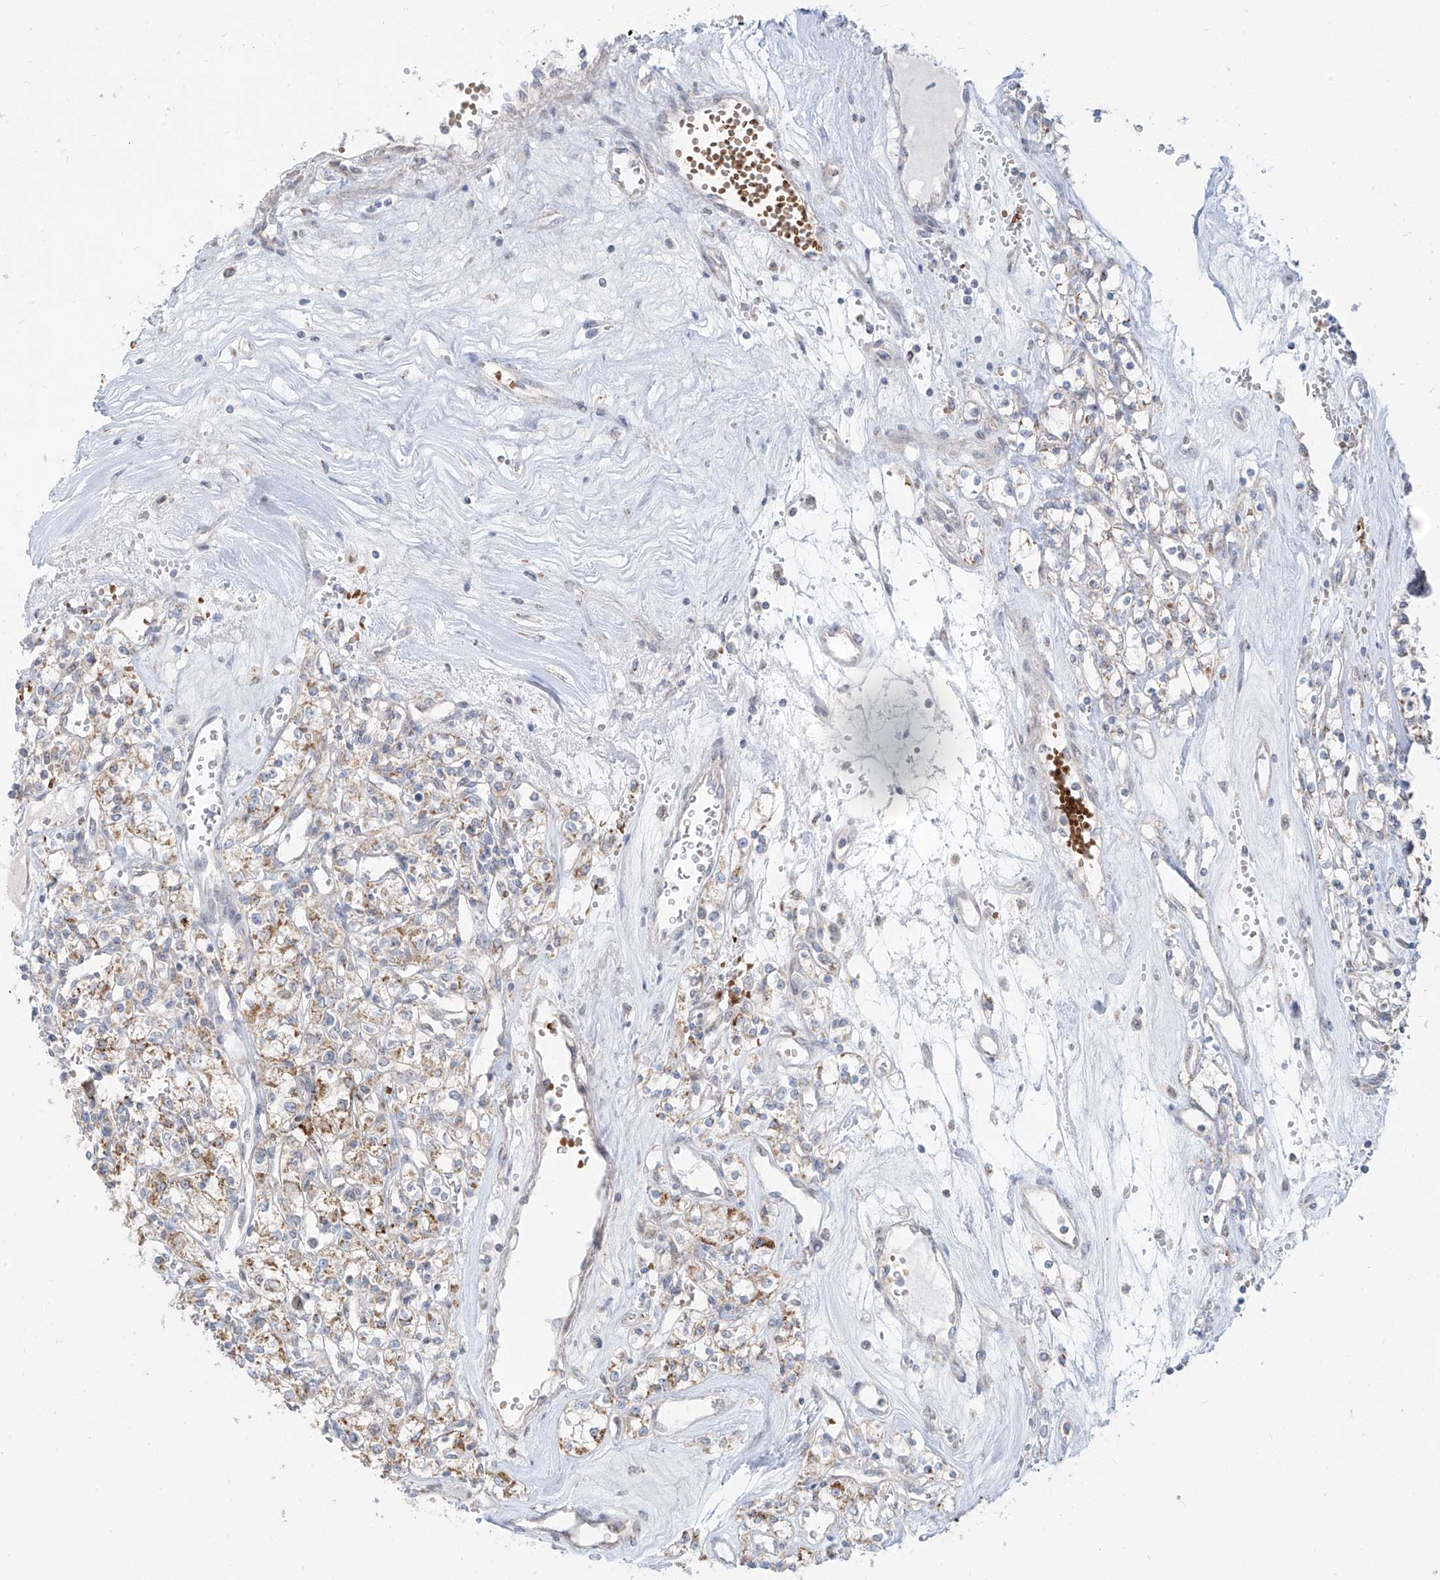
{"staining": {"intensity": "moderate", "quantity": "<25%", "location": "cytoplasmic/membranous"}, "tissue": "renal cancer", "cell_type": "Tumor cells", "image_type": "cancer", "snomed": [{"axis": "morphology", "description": "Adenocarcinoma, NOS"}, {"axis": "topography", "description": "Kidney"}], "caption": "Adenocarcinoma (renal) stained with immunohistochemistry shows moderate cytoplasmic/membranous staining in about <25% of tumor cells. (DAB IHC with brightfield microscopy, high magnification).", "gene": "ARHGEF40", "patient": {"sex": "female", "age": 59}}